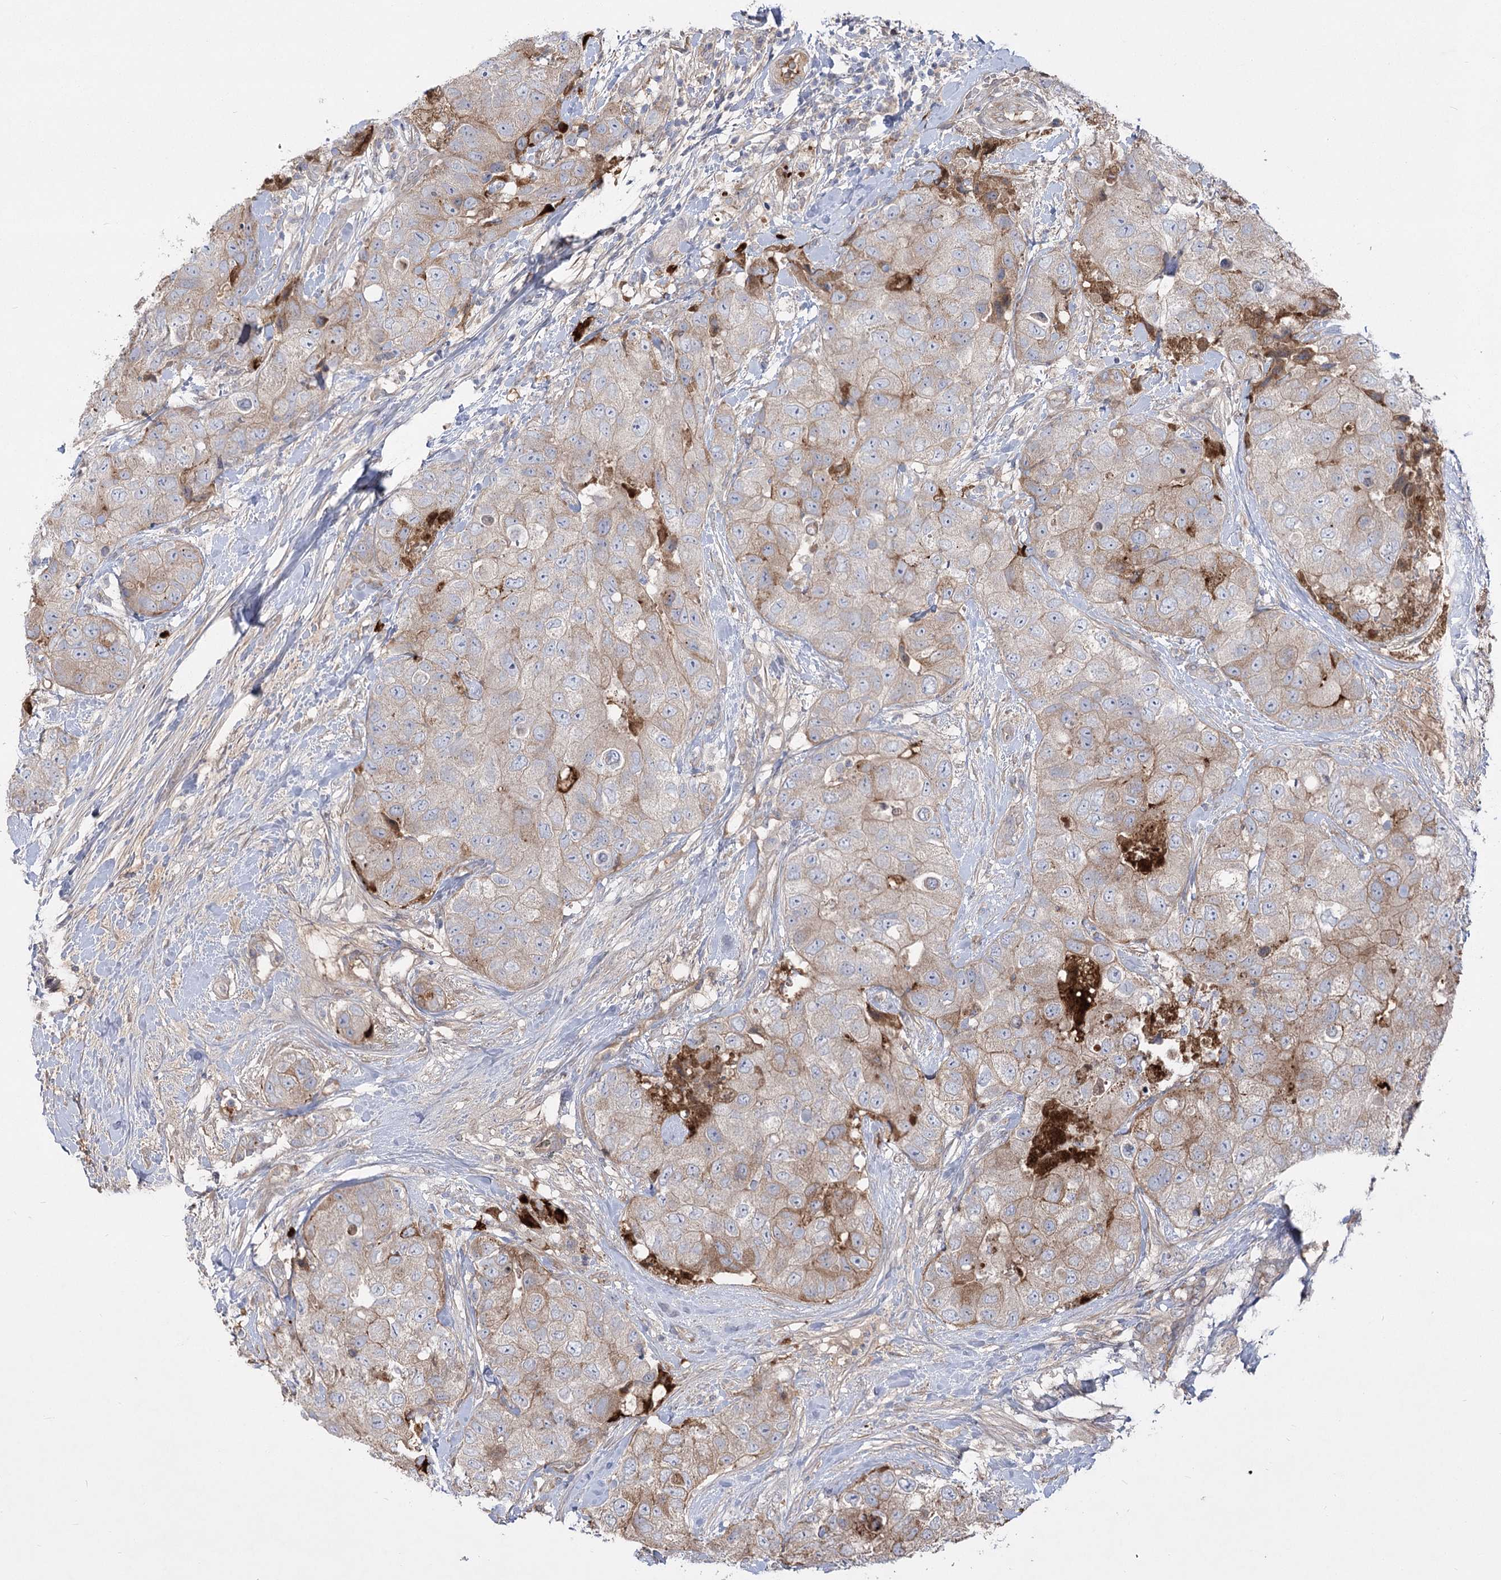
{"staining": {"intensity": "weak", "quantity": "25%-75%", "location": "cytoplasmic/membranous"}, "tissue": "breast cancer", "cell_type": "Tumor cells", "image_type": "cancer", "snomed": [{"axis": "morphology", "description": "Duct carcinoma"}, {"axis": "topography", "description": "Breast"}], "caption": "A high-resolution histopathology image shows immunohistochemistry (IHC) staining of breast infiltrating ductal carcinoma, which demonstrates weak cytoplasmic/membranous expression in approximately 25%-75% of tumor cells.", "gene": "PLEKHA5", "patient": {"sex": "female", "age": 62}}